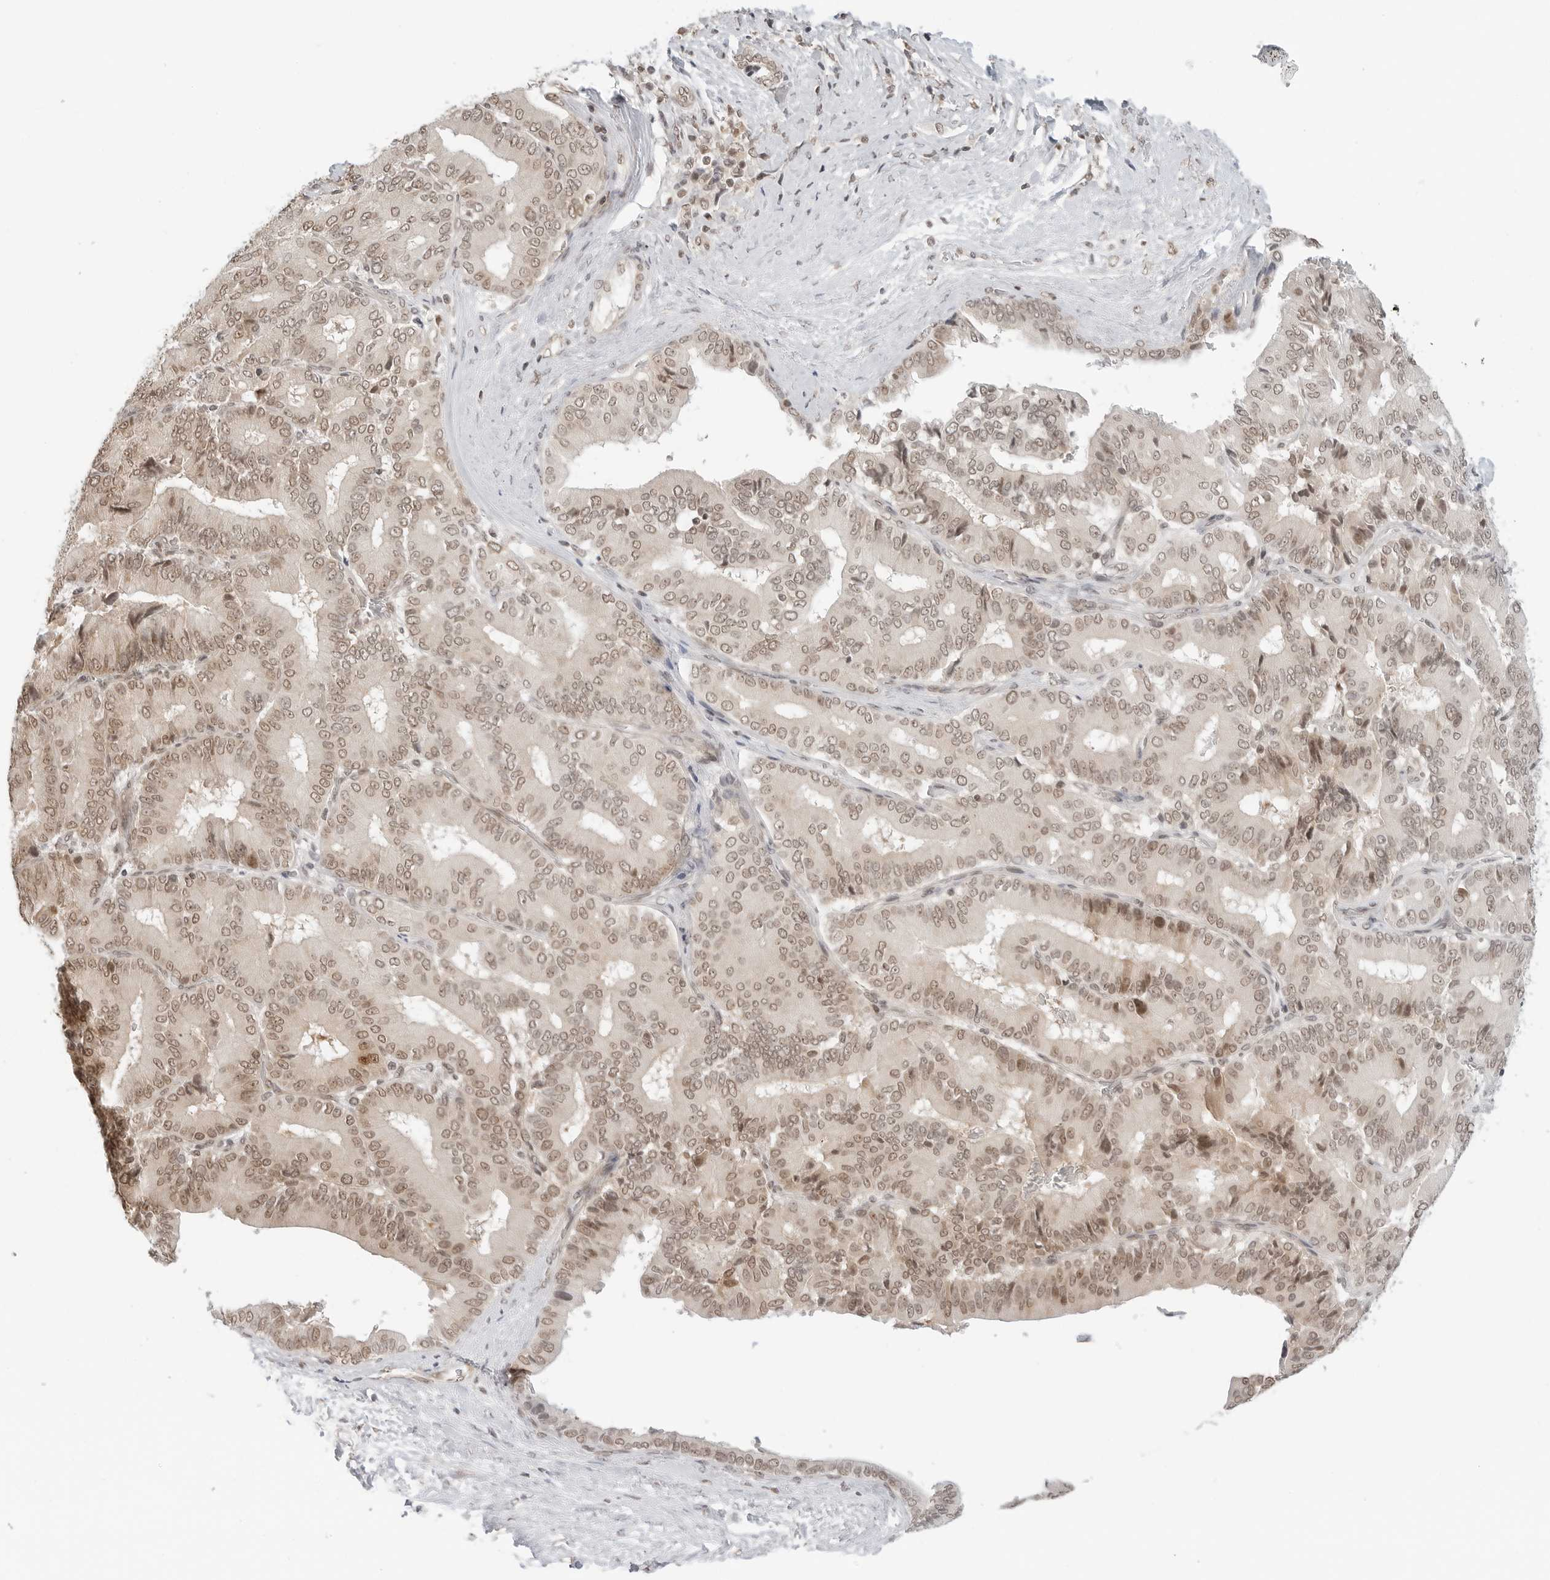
{"staining": {"intensity": "moderate", "quantity": ">75%", "location": "nuclear"}, "tissue": "liver cancer", "cell_type": "Tumor cells", "image_type": "cancer", "snomed": [{"axis": "morphology", "description": "Cholangiocarcinoma"}, {"axis": "topography", "description": "Liver"}], "caption": "Protein staining exhibits moderate nuclear staining in approximately >75% of tumor cells in liver cancer (cholangiocarcinoma). (DAB = brown stain, brightfield microscopy at high magnification).", "gene": "METAP1", "patient": {"sex": "female", "age": 75}}